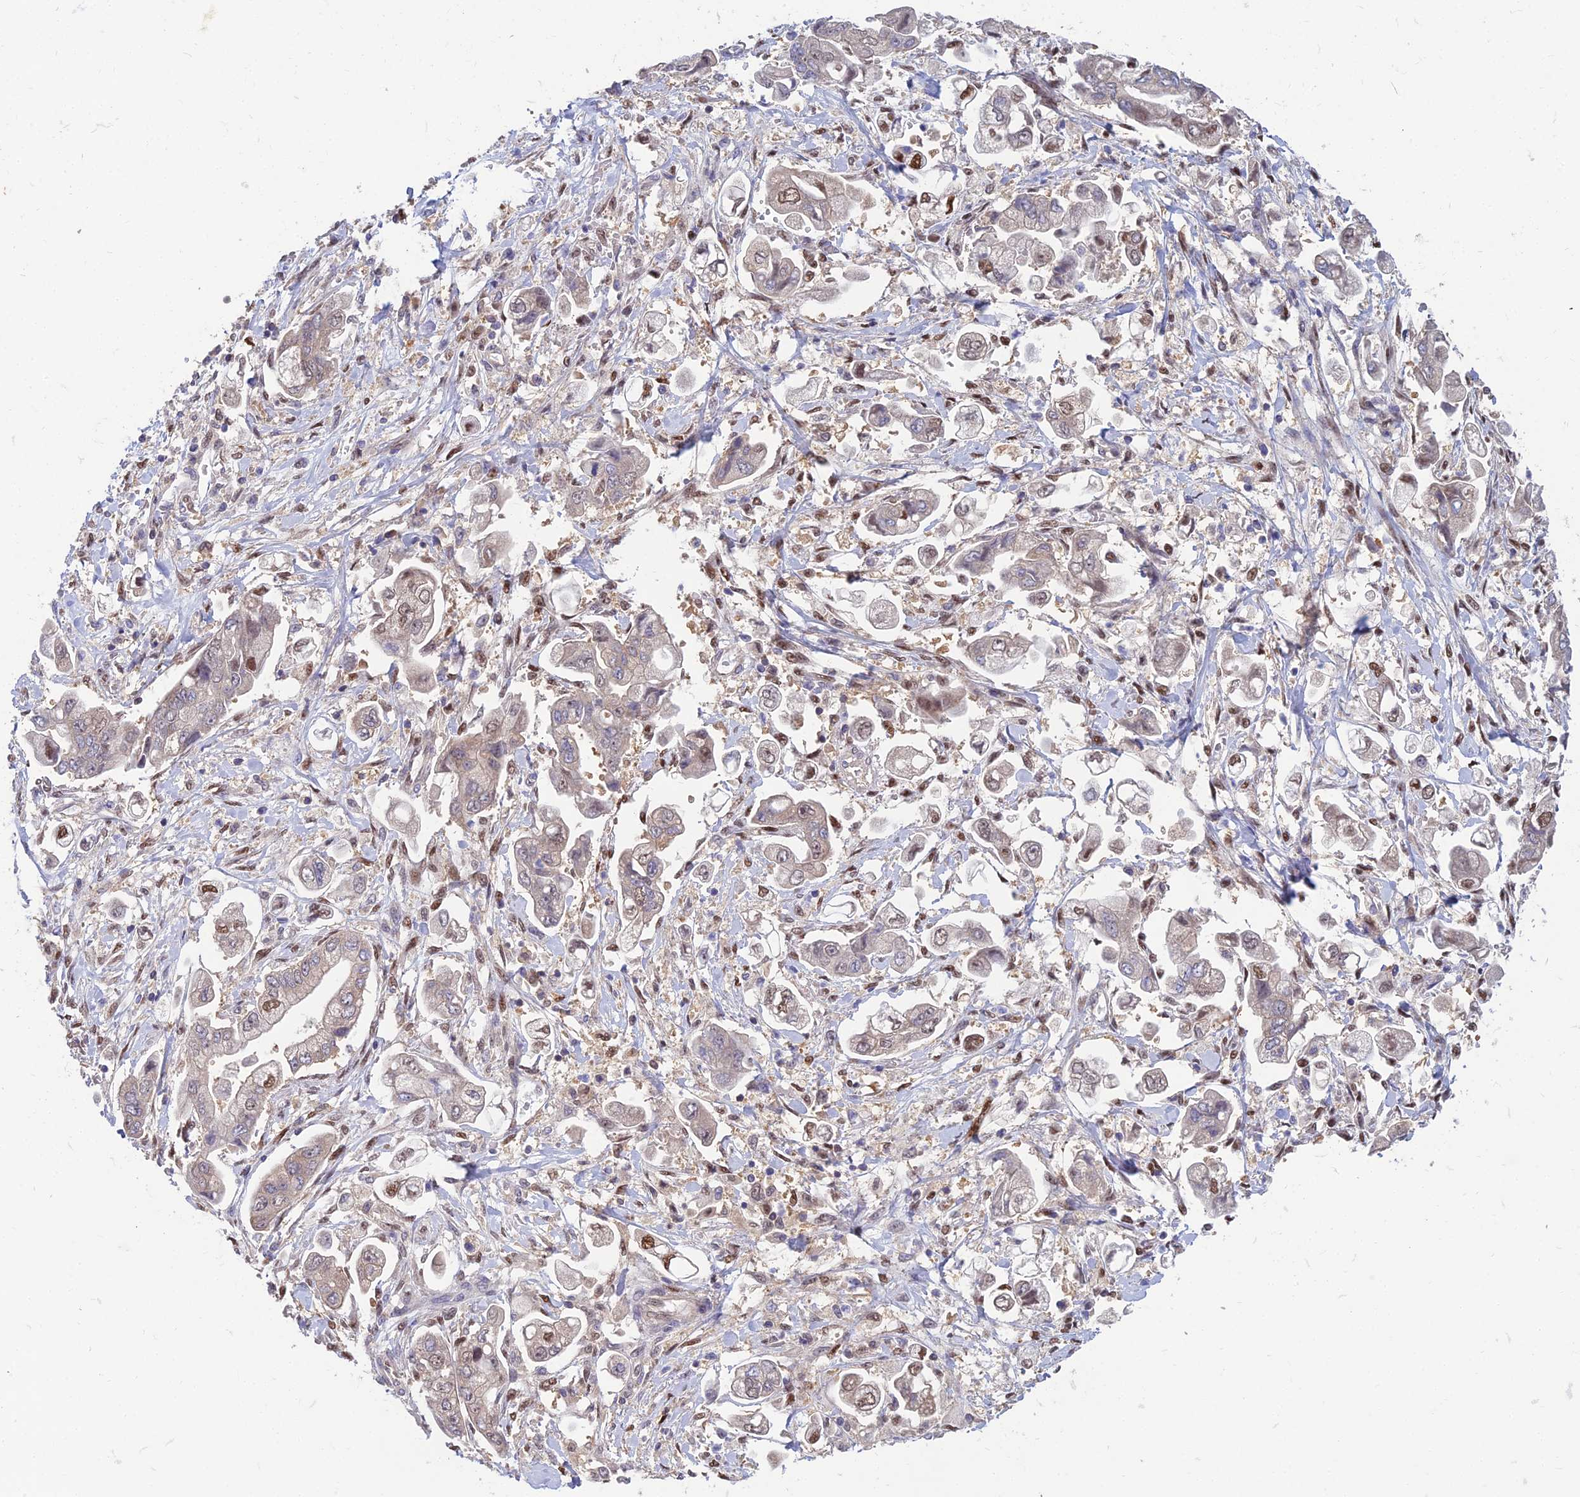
{"staining": {"intensity": "moderate", "quantity": "<25%", "location": "cytoplasmic/membranous,nuclear"}, "tissue": "stomach cancer", "cell_type": "Tumor cells", "image_type": "cancer", "snomed": [{"axis": "morphology", "description": "Adenocarcinoma, NOS"}, {"axis": "topography", "description": "Stomach"}], "caption": "Moderate cytoplasmic/membranous and nuclear protein staining is identified in about <25% of tumor cells in stomach cancer (adenocarcinoma). The staining was performed using DAB to visualize the protein expression in brown, while the nuclei were stained in blue with hematoxylin (Magnification: 20x).", "gene": "DNPEP", "patient": {"sex": "male", "age": 62}}